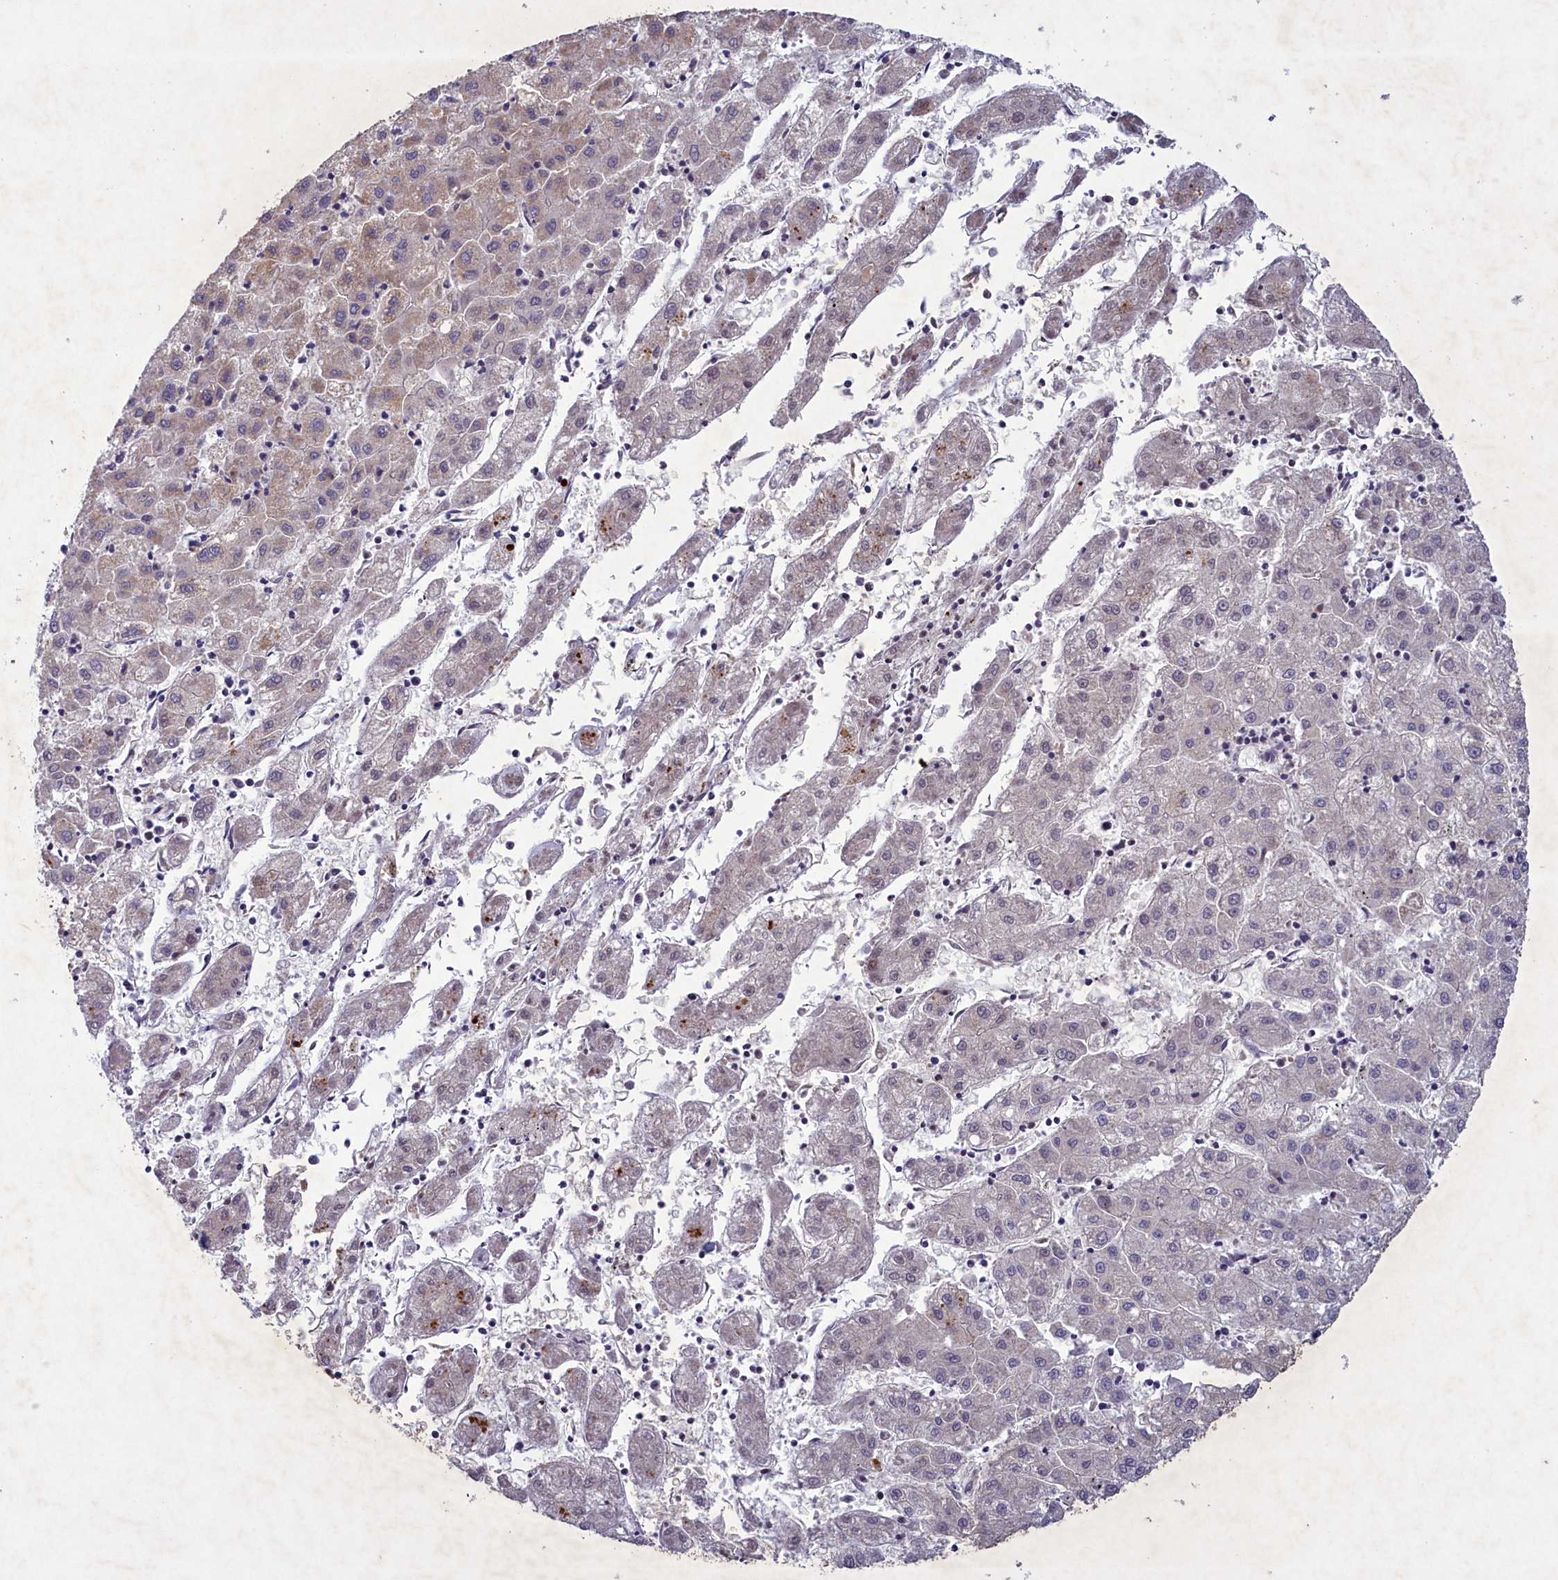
{"staining": {"intensity": "negative", "quantity": "none", "location": "none"}, "tissue": "liver cancer", "cell_type": "Tumor cells", "image_type": "cancer", "snomed": [{"axis": "morphology", "description": "Carcinoma, Hepatocellular, NOS"}, {"axis": "topography", "description": "Liver"}], "caption": "An immunohistochemistry (IHC) image of liver cancer (hepatocellular carcinoma) is shown. There is no staining in tumor cells of liver cancer (hepatocellular carcinoma). Brightfield microscopy of IHC stained with DAB (3,3'-diaminobenzidine) (brown) and hematoxylin (blue), captured at high magnification.", "gene": "PLEKHG6", "patient": {"sex": "male", "age": 72}}